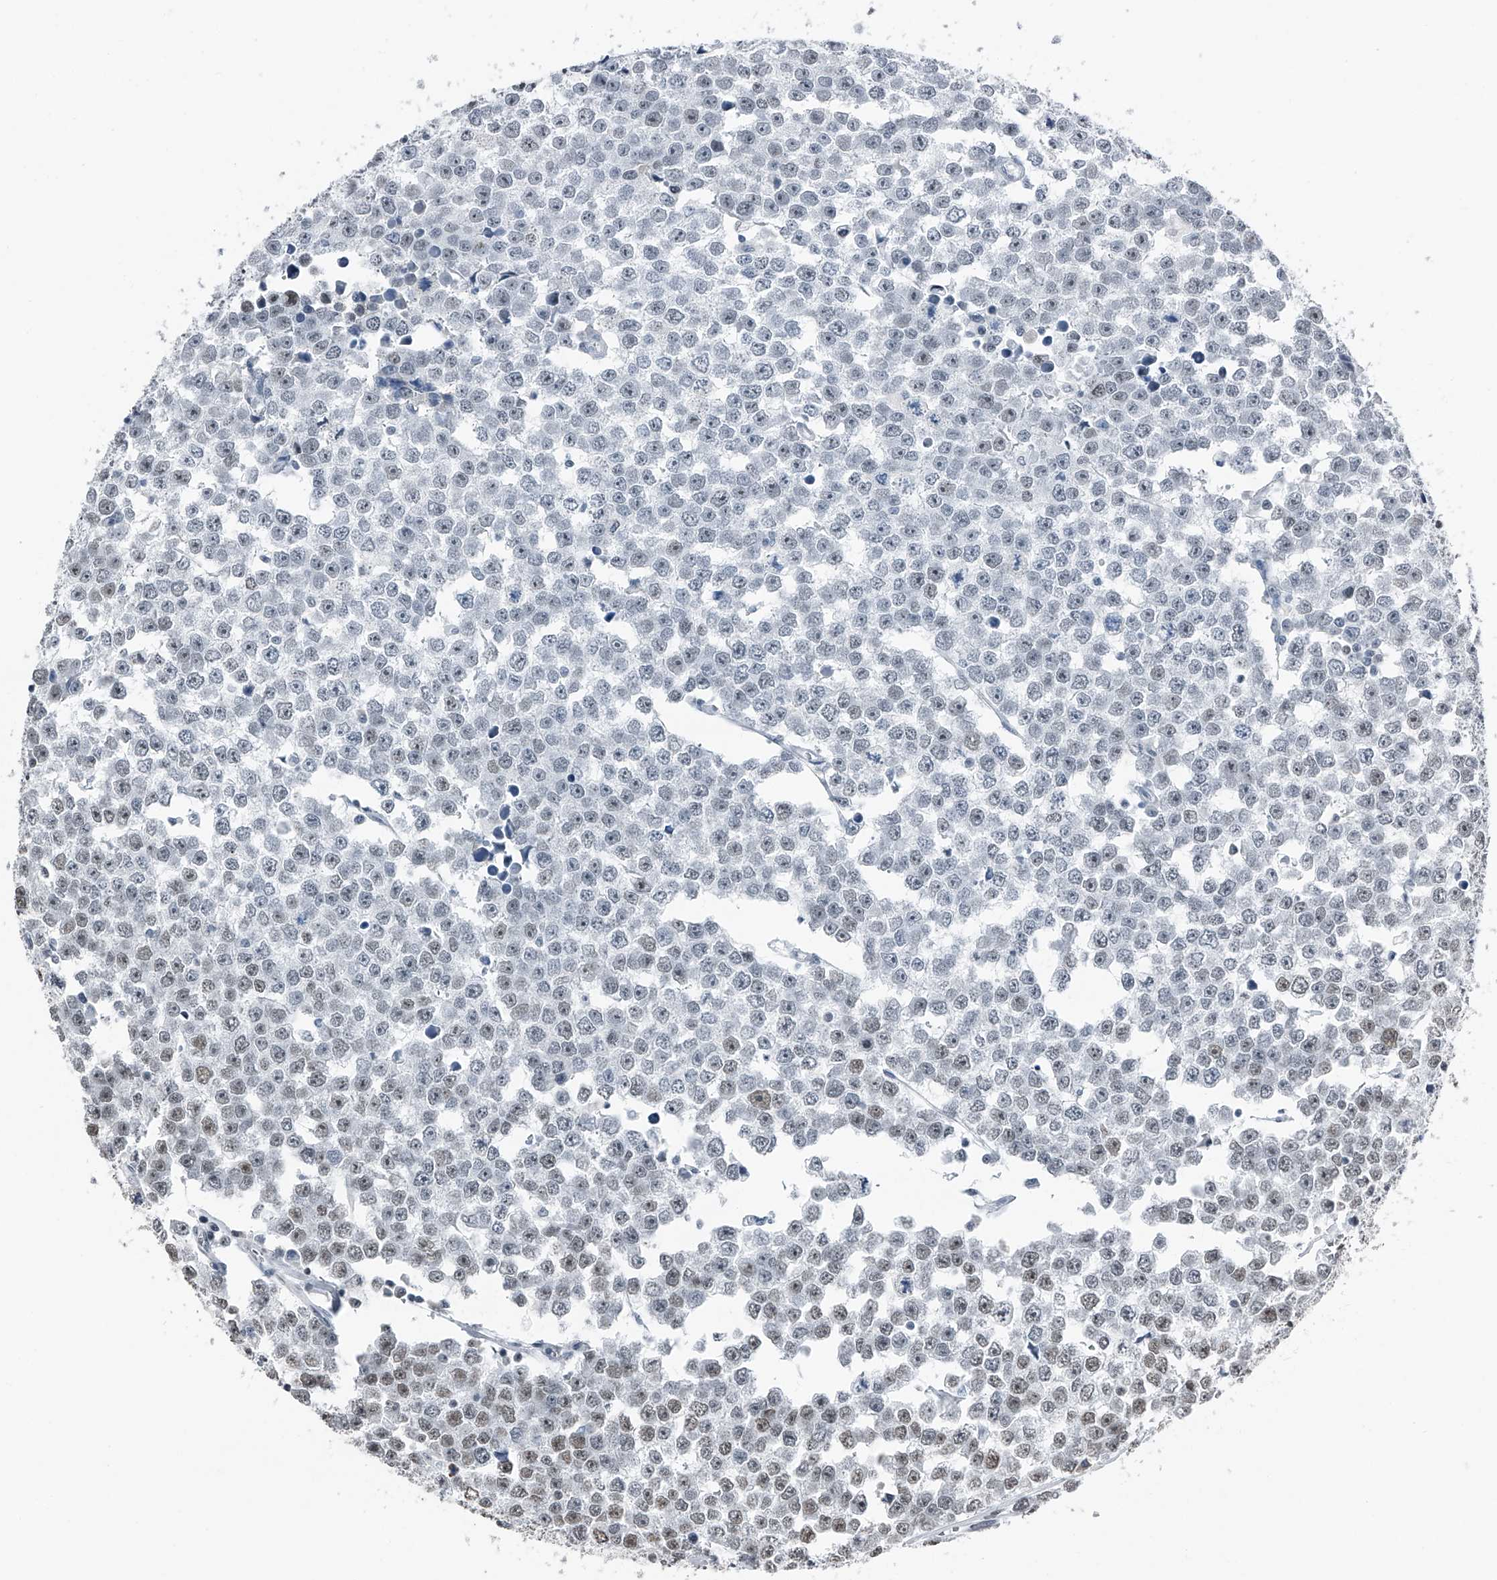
{"staining": {"intensity": "weak", "quantity": "25%-75%", "location": "nuclear"}, "tissue": "testis cancer", "cell_type": "Tumor cells", "image_type": "cancer", "snomed": [{"axis": "morphology", "description": "Seminoma, NOS"}, {"axis": "morphology", "description": "Carcinoma, Embryonal, NOS"}, {"axis": "topography", "description": "Testis"}], "caption": "Weak nuclear staining is present in about 25%-75% of tumor cells in seminoma (testis). (DAB IHC with brightfield microscopy, high magnification).", "gene": "TCOF1", "patient": {"sex": "male", "age": 52}}